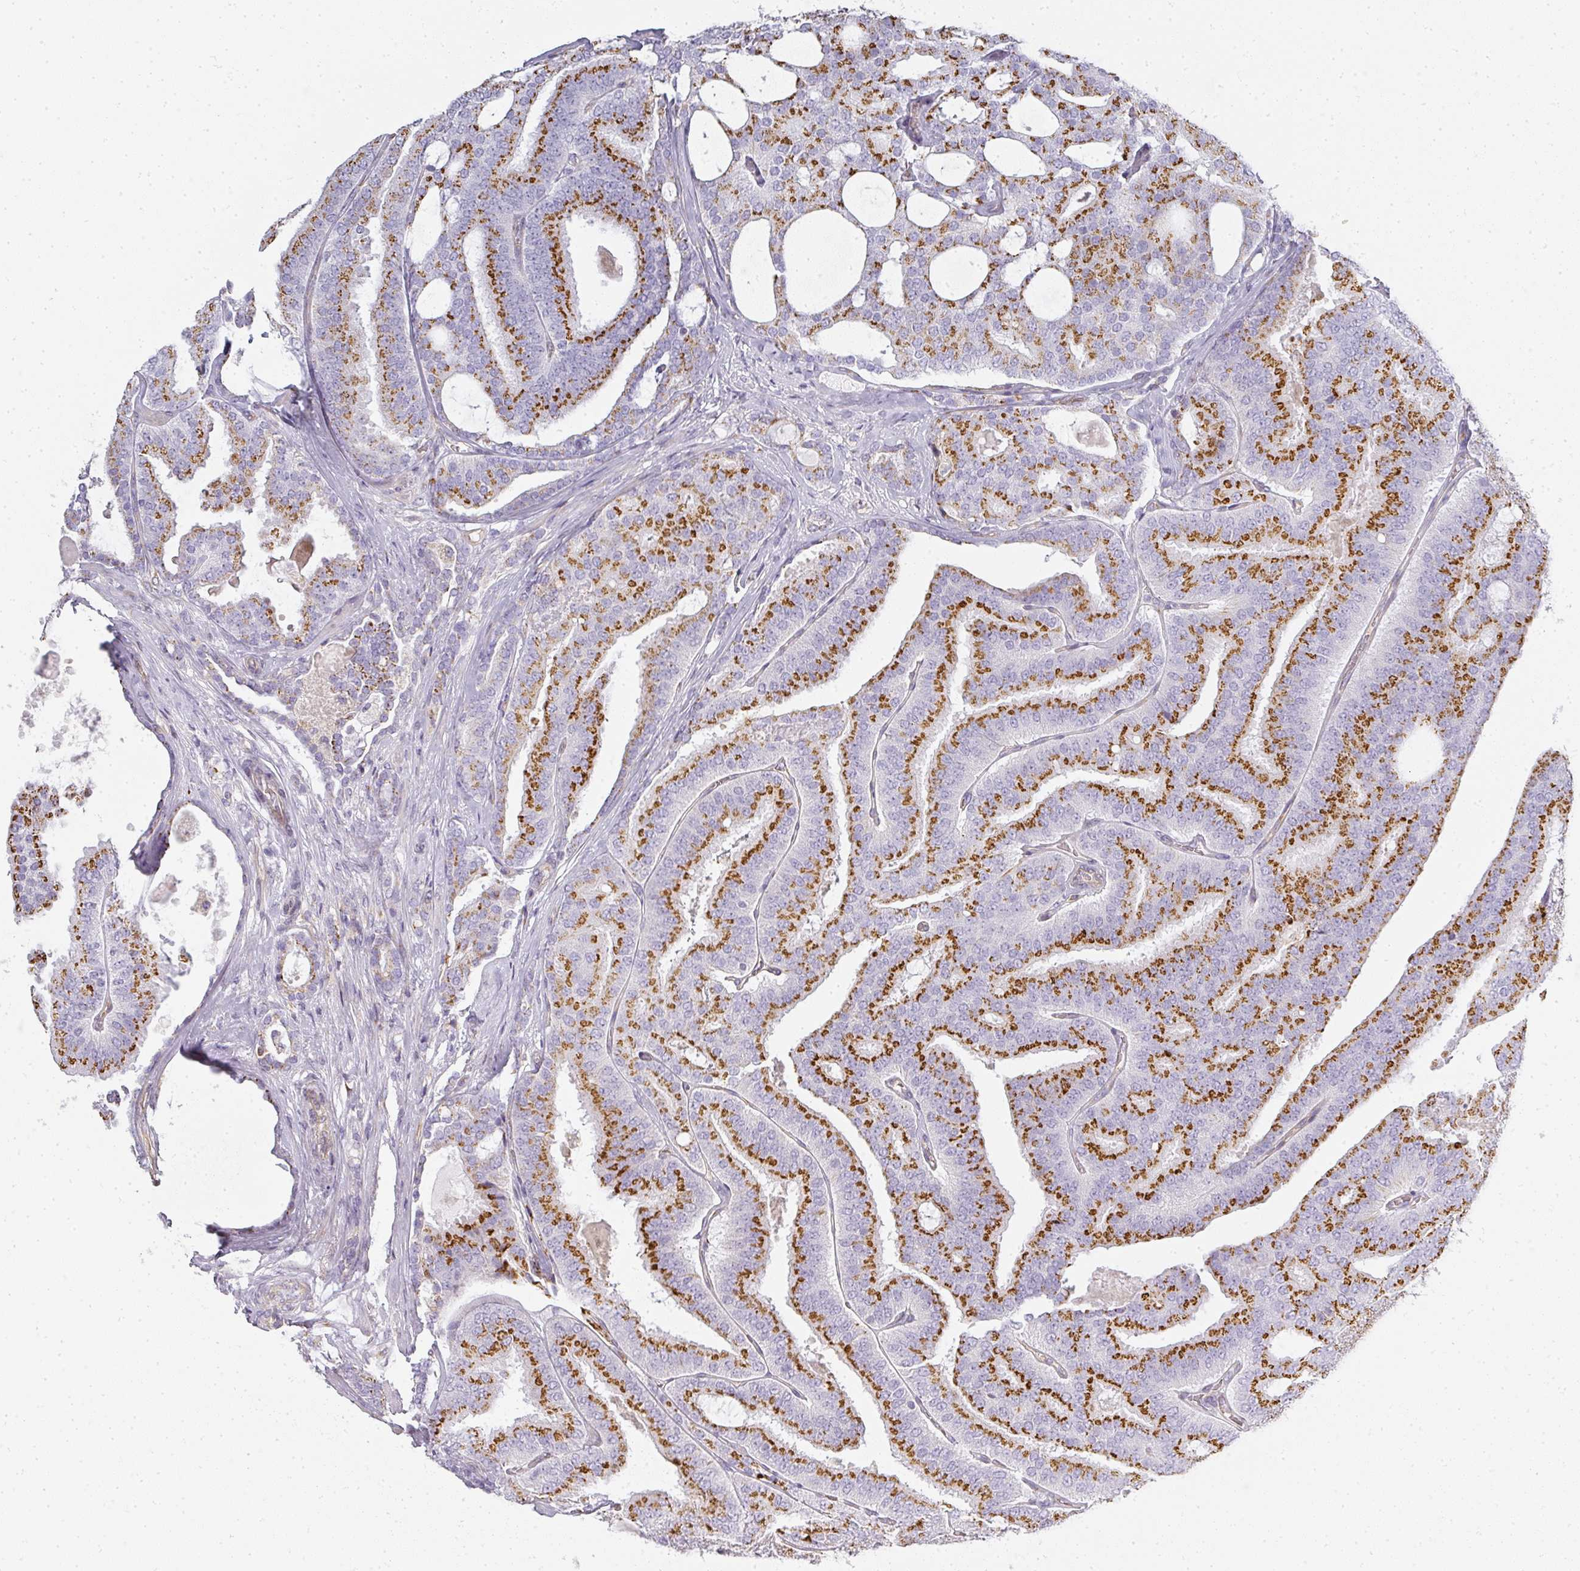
{"staining": {"intensity": "moderate", "quantity": "25%-75%", "location": "cytoplasmic/membranous"}, "tissue": "prostate cancer", "cell_type": "Tumor cells", "image_type": "cancer", "snomed": [{"axis": "morphology", "description": "Adenocarcinoma, High grade"}, {"axis": "topography", "description": "Prostate"}], "caption": "Immunohistochemistry staining of prostate cancer (adenocarcinoma (high-grade)), which exhibits medium levels of moderate cytoplasmic/membranous staining in about 25%-75% of tumor cells indicating moderate cytoplasmic/membranous protein expression. The staining was performed using DAB (3,3'-diaminobenzidine) (brown) for protein detection and nuclei were counterstained in hematoxylin (blue).", "gene": "ATP8B2", "patient": {"sex": "male", "age": 65}}